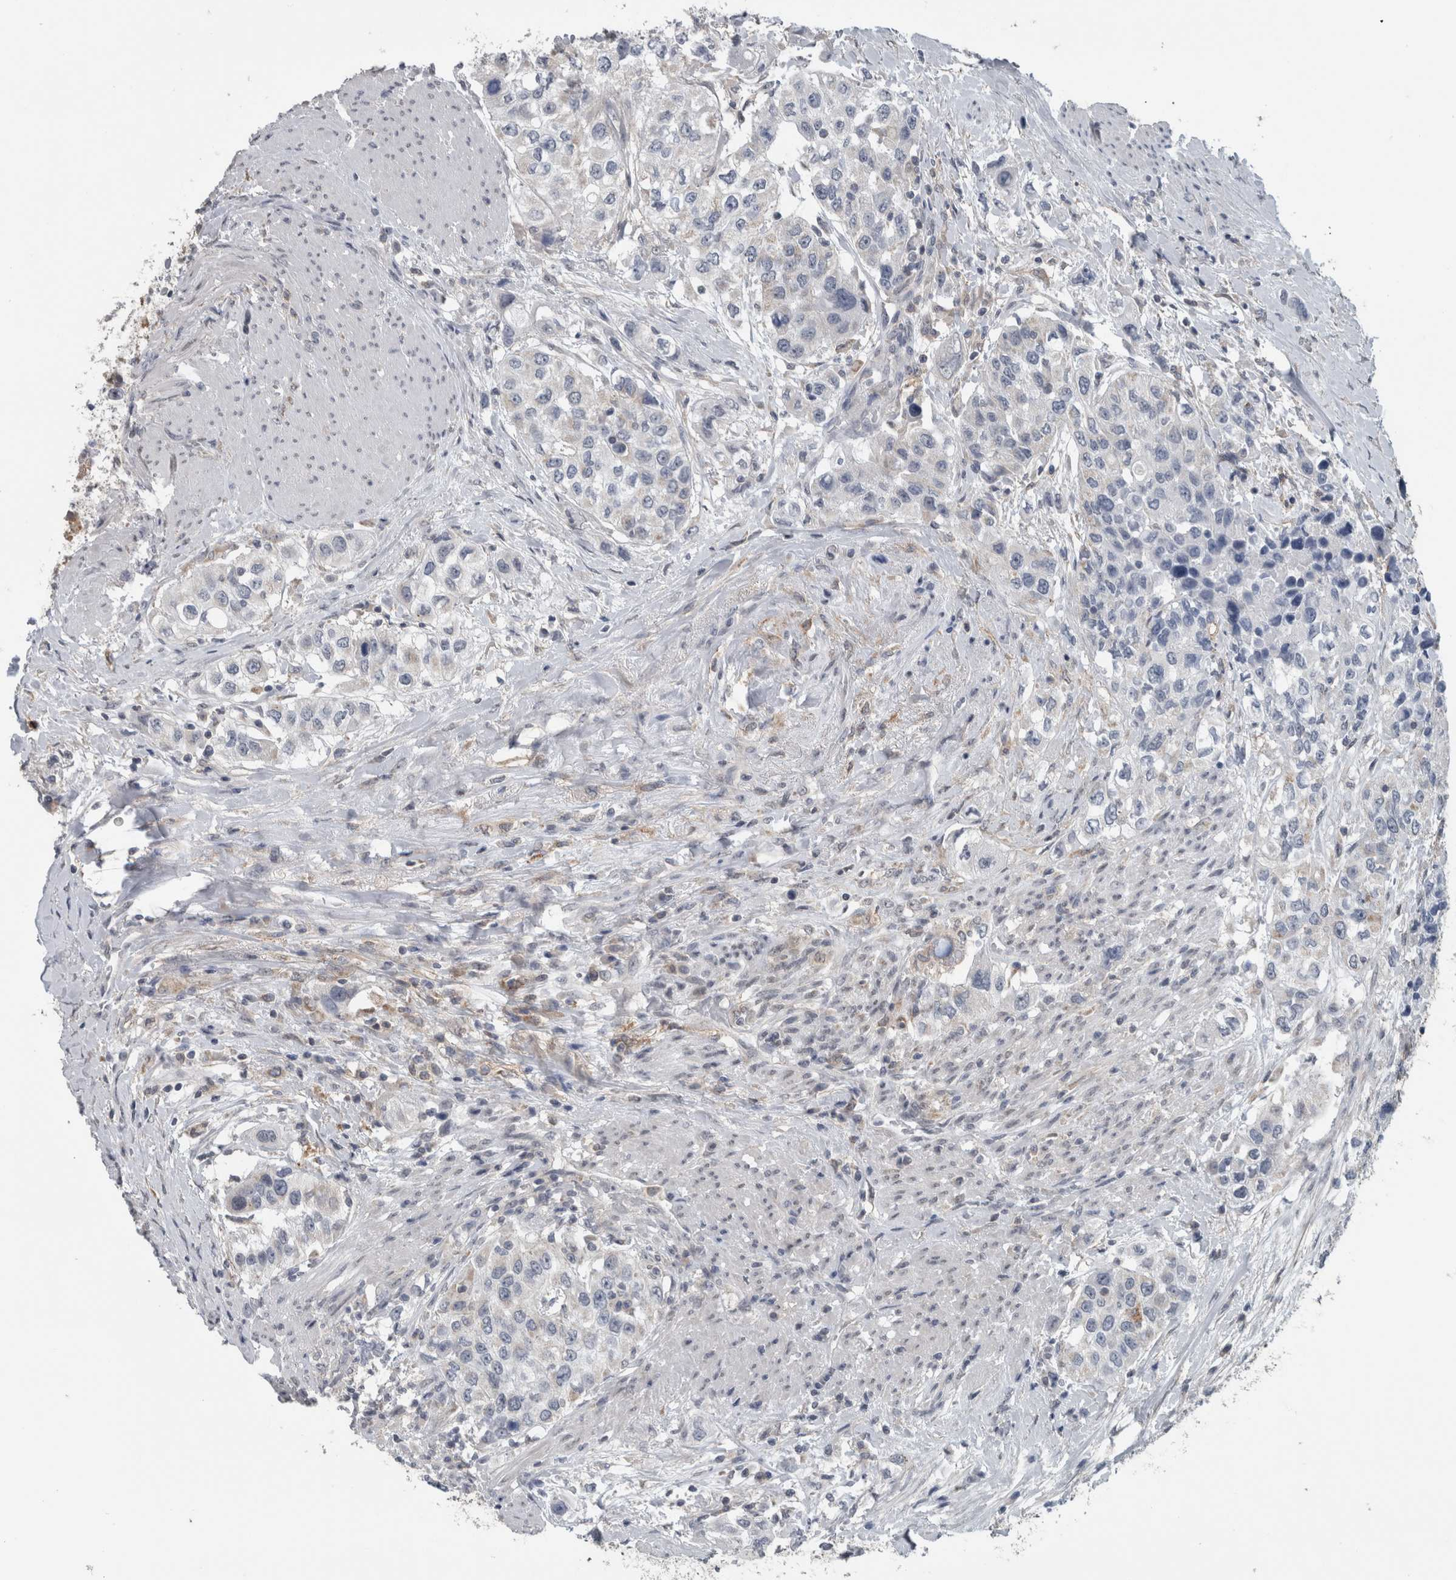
{"staining": {"intensity": "negative", "quantity": "none", "location": "none"}, "tissue": "urothelial cancer", "cell_type": "Tumor cells", "image_type": "cancer", "snomed": [{"axis": "morphology", "description": "Urothelial carcinoma, High grade"}, {"axis": "topography", "description": "Urinary bladder"}], "caption": "Immunohistochemistry histopathology image of human urothelial cancer stained for a protein (brown), which exhibits no positivity in tumor cells. (IHC, brightfield microscopy, high magnification).", "gene": "ACSF2", "patient": {"sex": "female", "age": 80}}